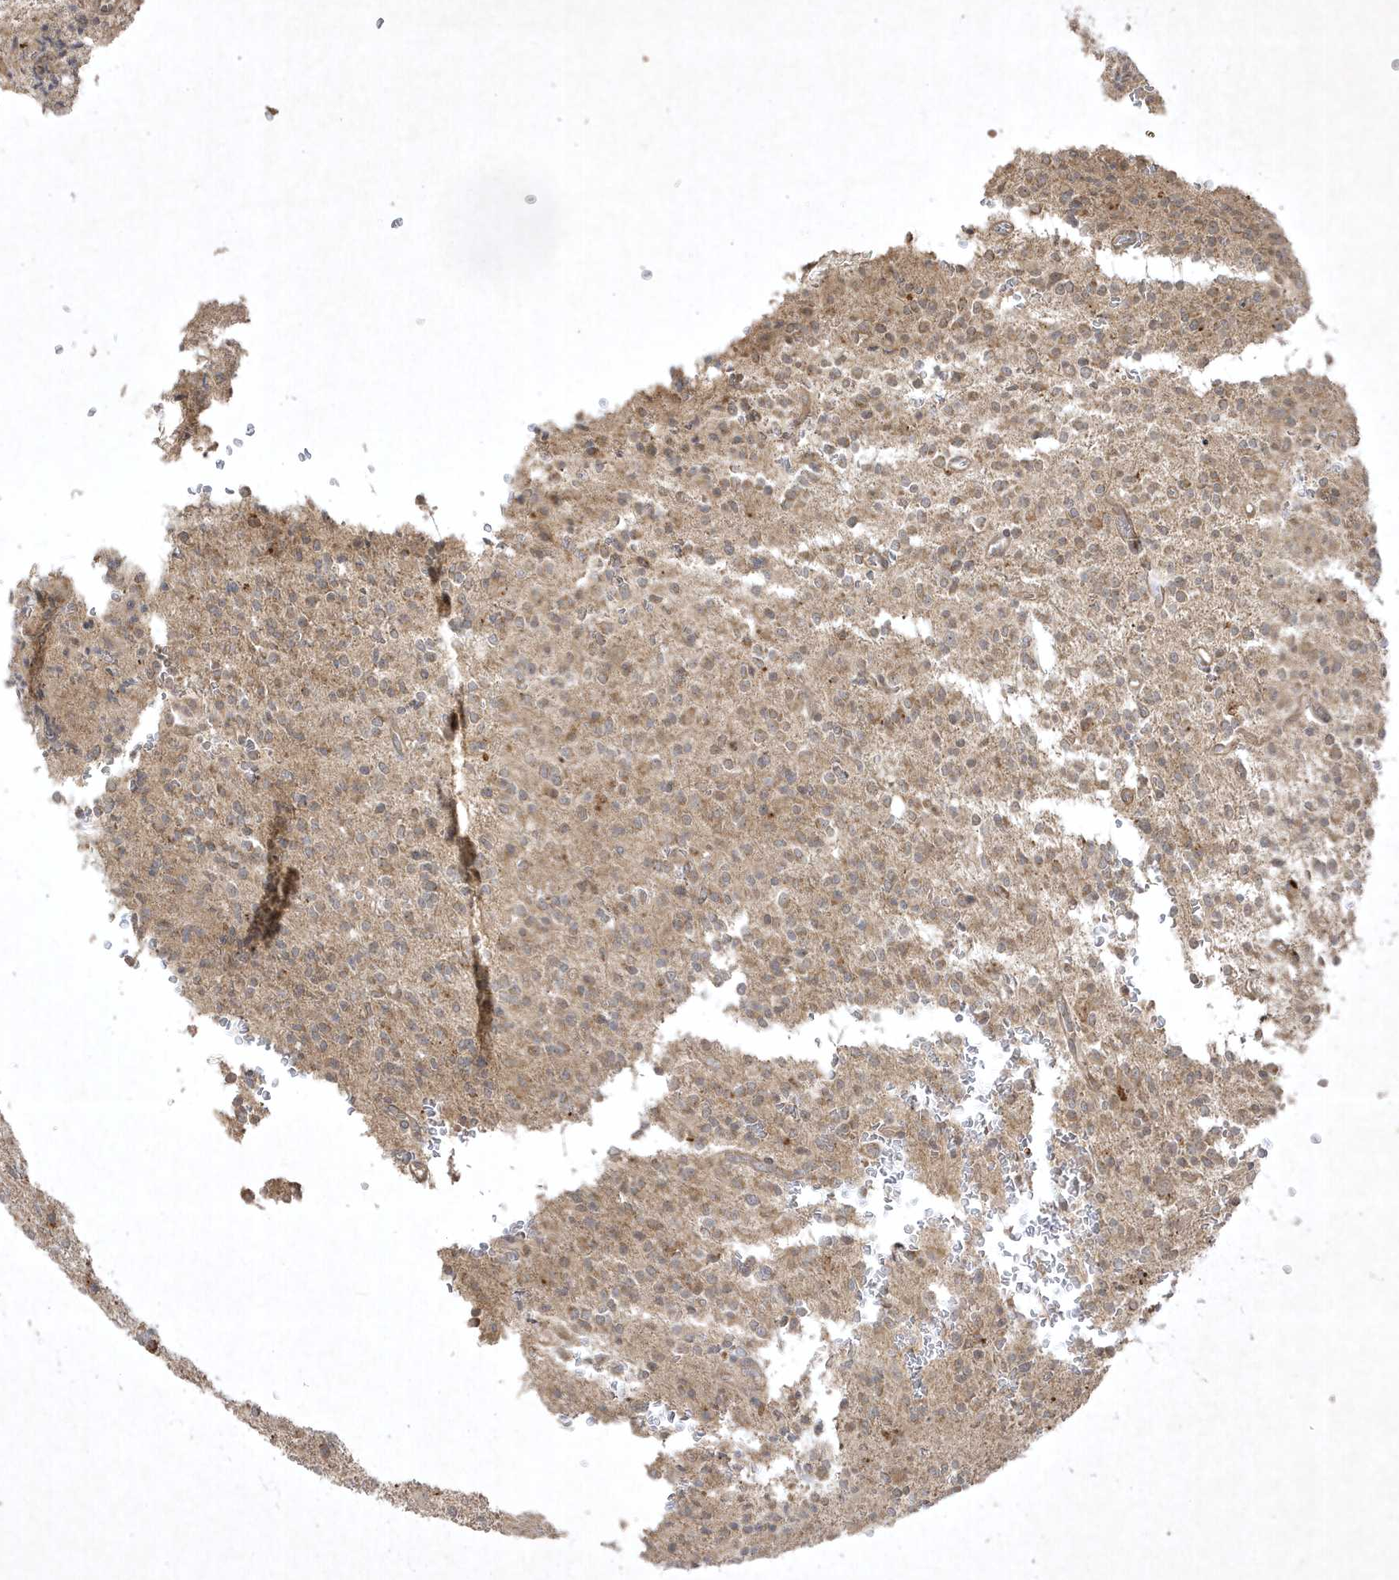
{"staining": {"intensity": "weak", "quantity": "25%-75%", "location": "cytoplasmic/membranous"}, "tissue": "glioma", "cell_type": "Tumor cells", "image_type": "cancer", "snomed": [{"axis": "morphology", "description": "Glioma, malignant, High grade"}, {"axis": "topography", "description": "Brain"}], "caption": "Brown immunohistochemical staining in human malignant glioma (high-grade) demonstrates weak cytoplasmic/membranous staining in about 25%-75% of tumor cells.", "gene": "FAM83C", "patient": {"sex": "male", "age": 34}}